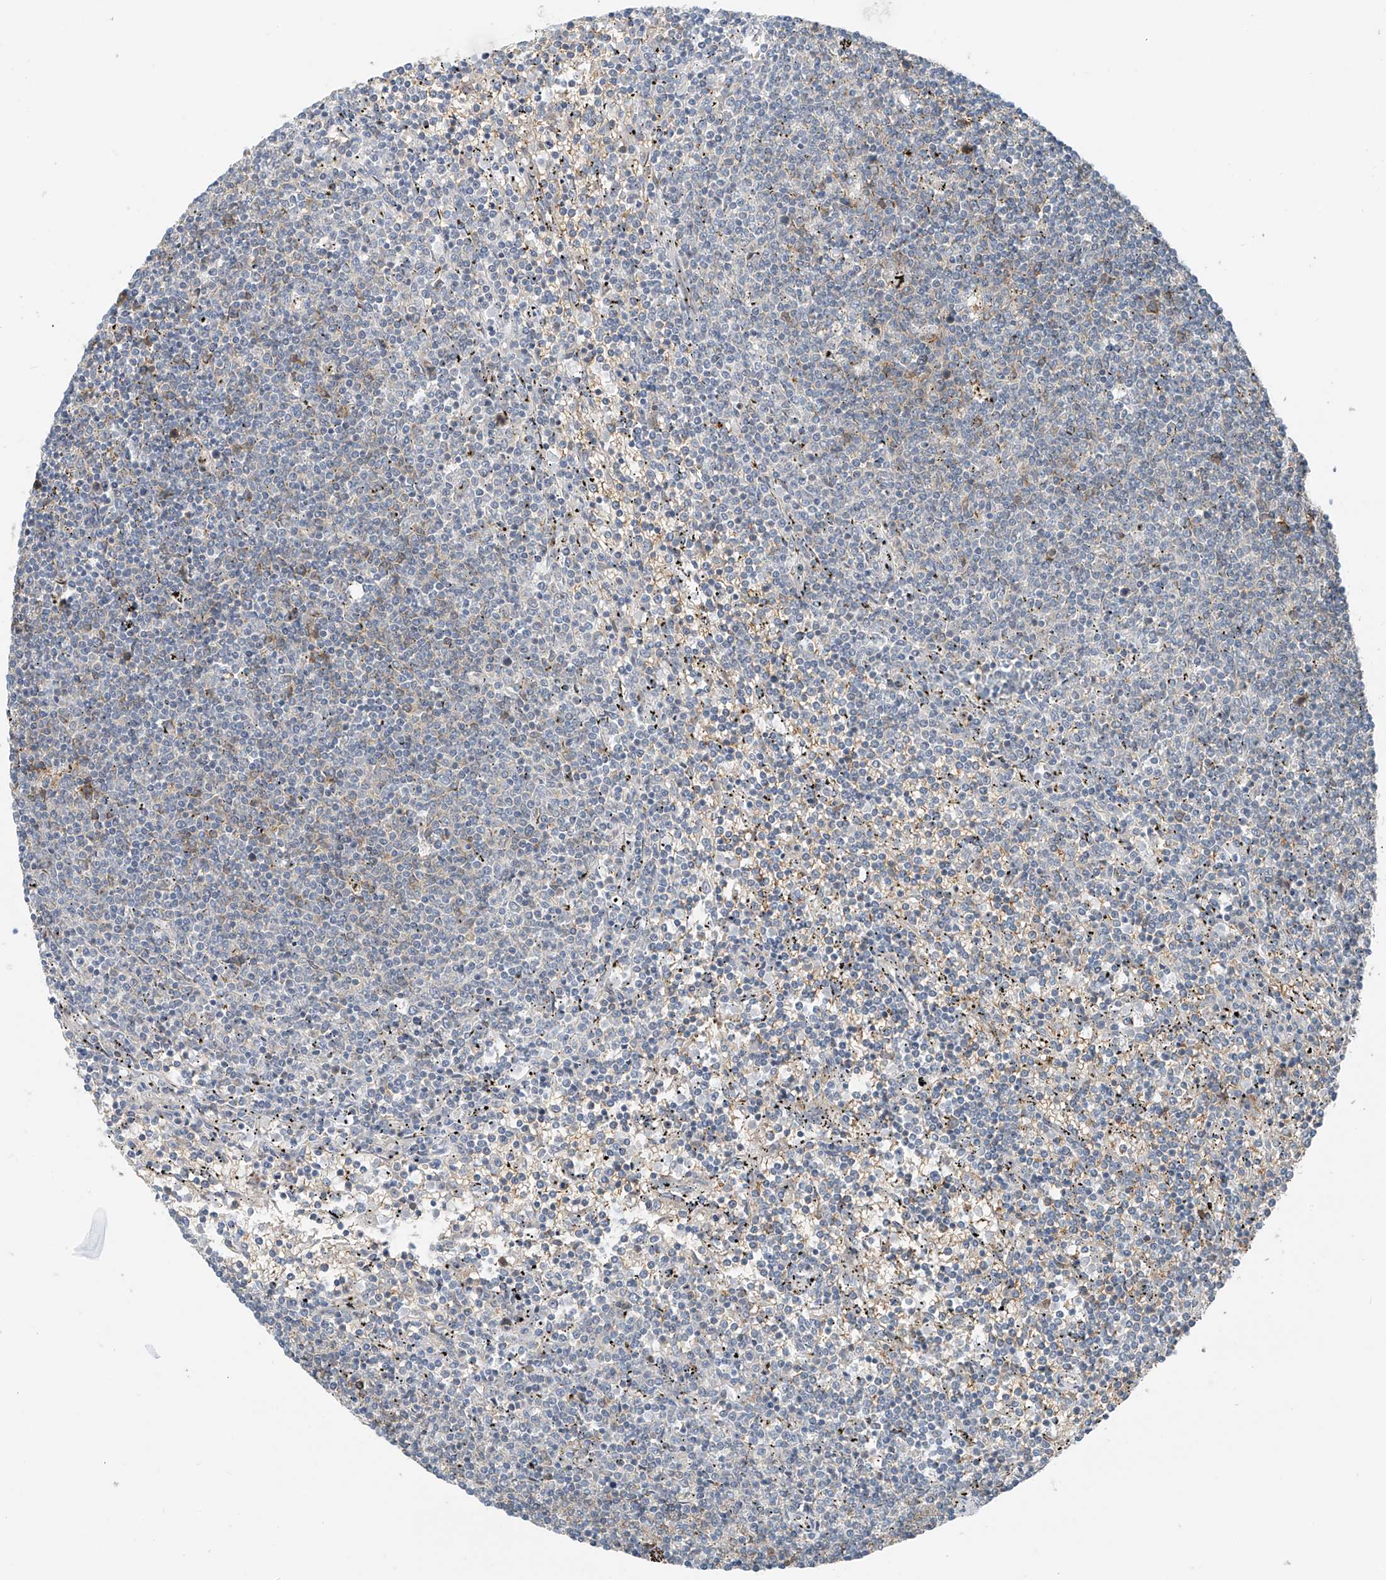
{"staining": {"intensity": "negative", "quantity": "none", "location": "none"}, "tissue": "lymphoma", "cell_type": "Tumor cells", "image_type": "cancer", "snomed": [{"axis": "morphology", "description": "Malignant lymphoma, non-Hodgkin's type, Low grade"}, {"axis": "topography", "description": "Spleen"}], "caption": "The photomicrograph demonstrates no staining of tumor cells in lymphoma. Nuclei are stained in blue.", "gene": "SLC12A6", "patient": {"sex": "female", "age": 50}}